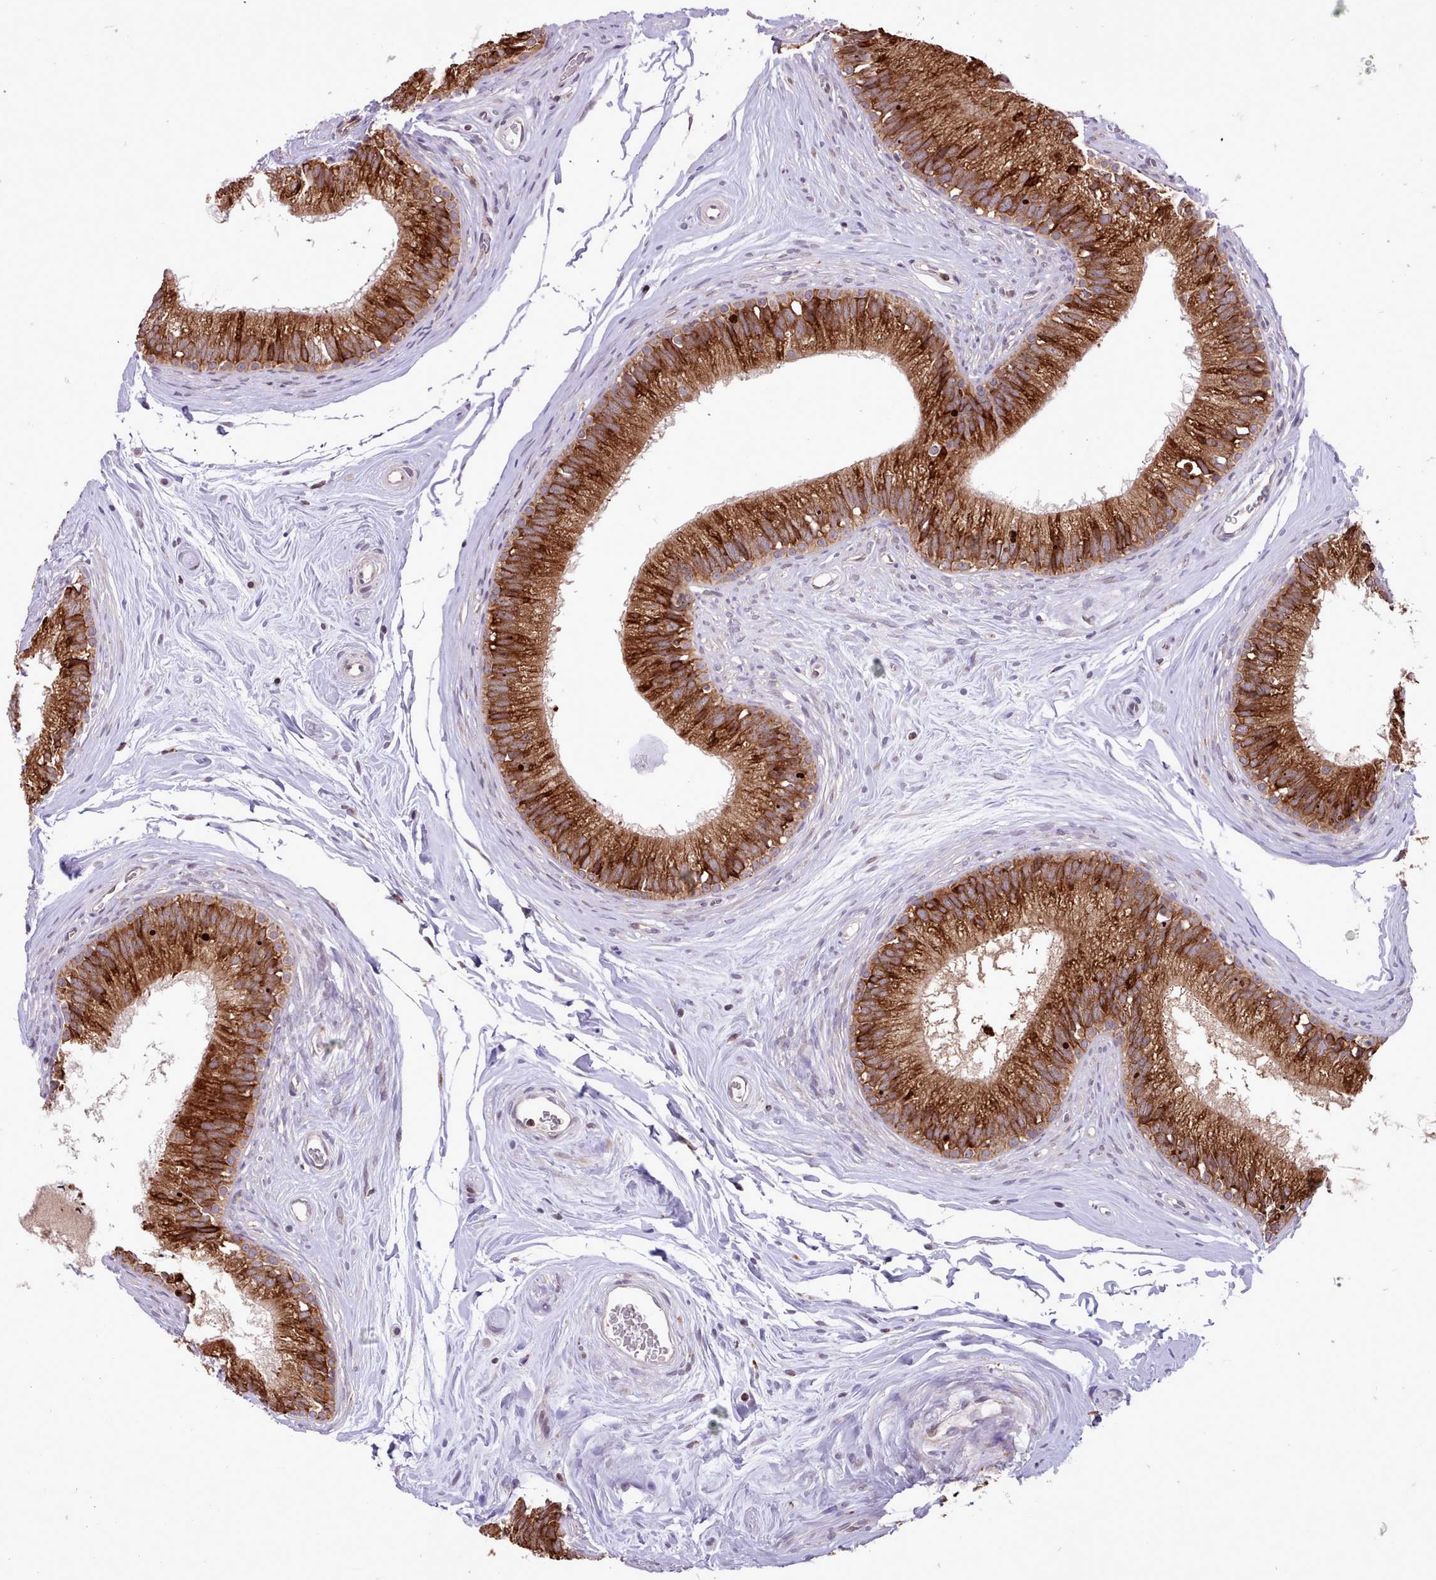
{"staining": {"intensity": "strong", "quantity": ">75%", "location": "cytoplasmic/membranous"}, "tissue": "epididymis", "cell_type": "Glandular cells", "image_type": "normal", "snomed": [{"axis": "morphology", "description": "Normal tissue, NOS"}, {"axis": "topography", "description": "Epididymis"}], "caption": "Immunohistochemistry (IHC) of normal human epididymis exhibits high levels of strong cytoplasmic/membranous expression in approximately >75% of glandular cells.", "gene": "TTLL3", "patient": {"sex": "male", "age": 33}}